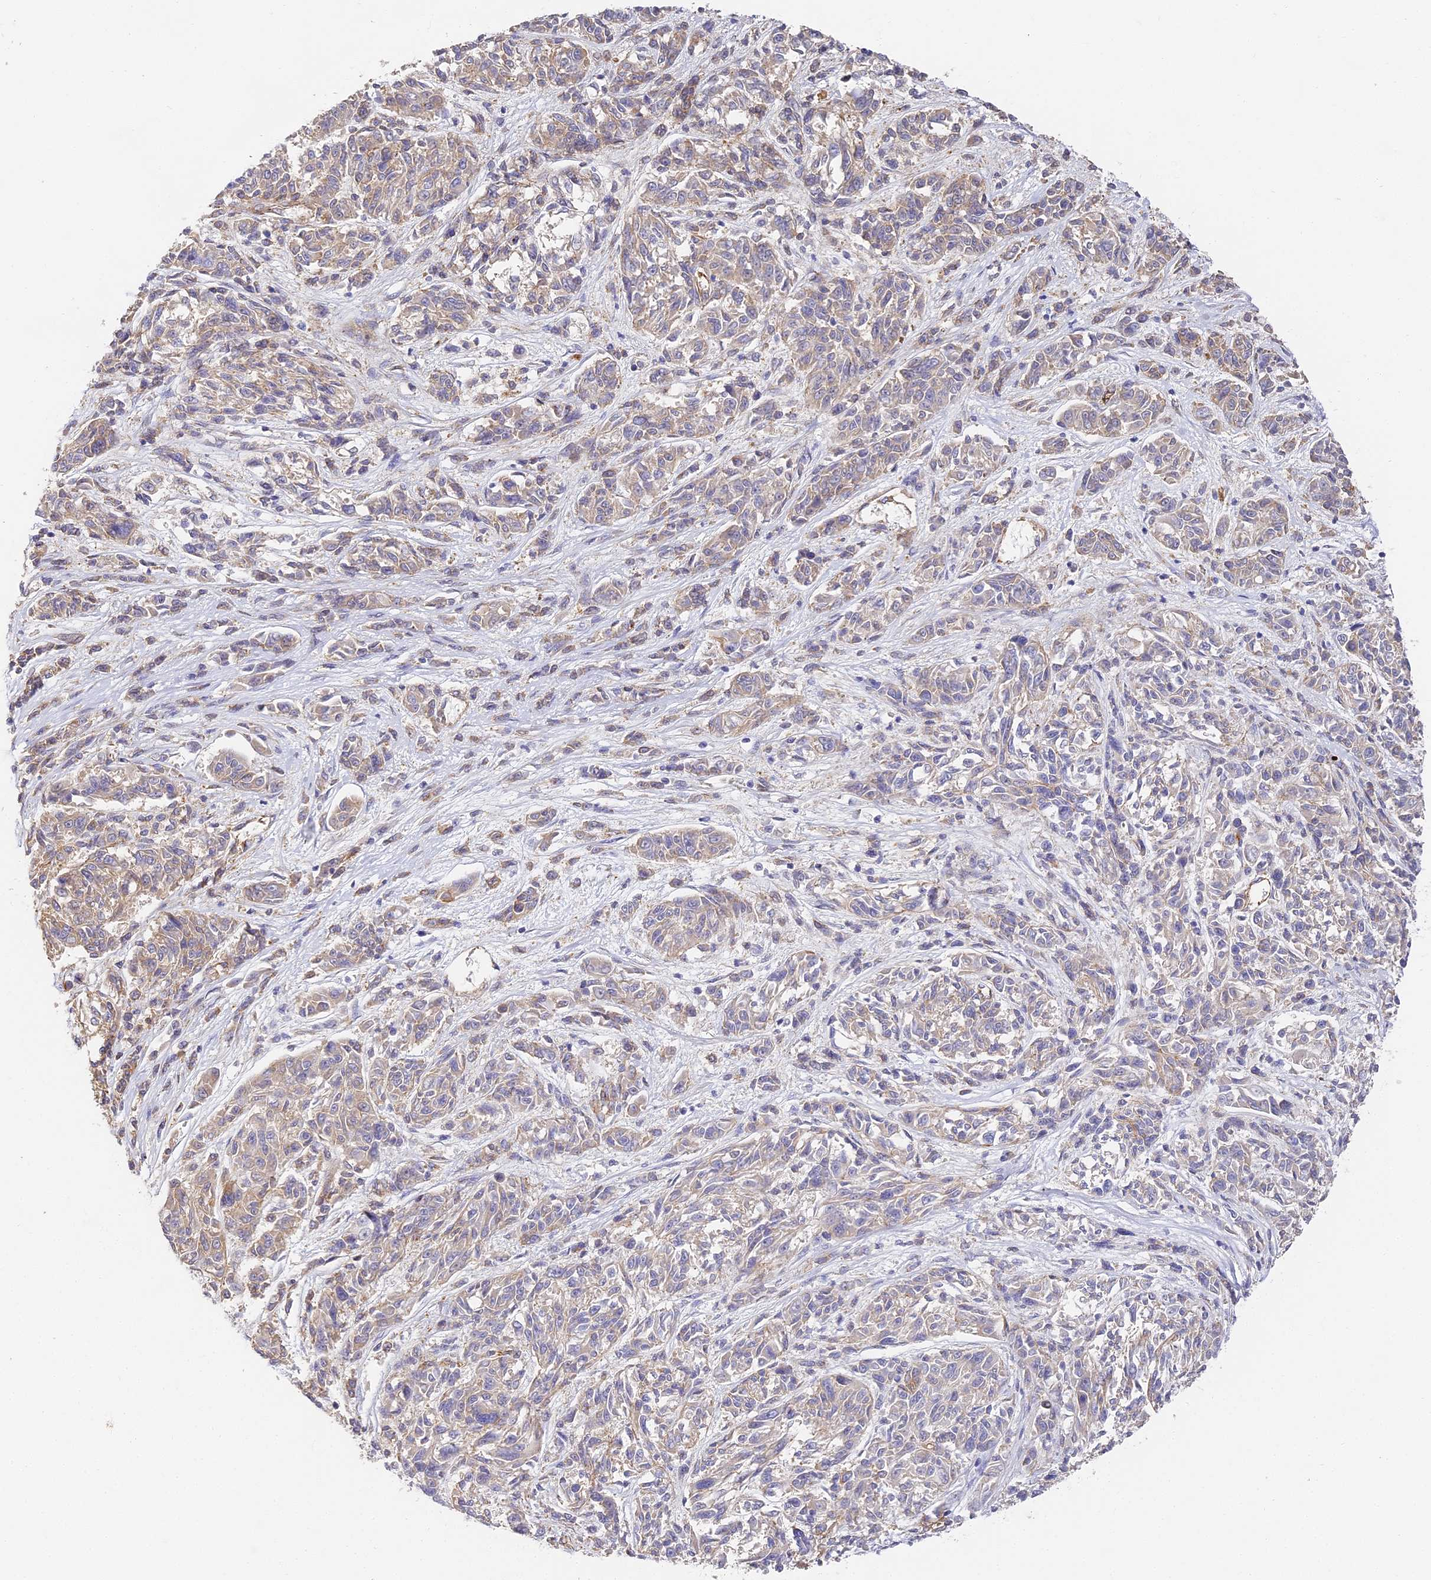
{"staining": {"intensity": "weak", "quantity": "<25%", "location": "cytoplasmic/membranous"}, "tissue": "melanoma", "cell_type": "Tumor cells", "image_type": "cancer", "snomed": [{"axis": "morphology", "description": "Malignant melanoma, NOS"}, {"axis": "topography", "description": "Skin"}], "caption": "There is no significant positivity in tumor cells of malignant melanoma.", "gene": "CCDC30", "patient": {"sex": "male", "age": 53}}